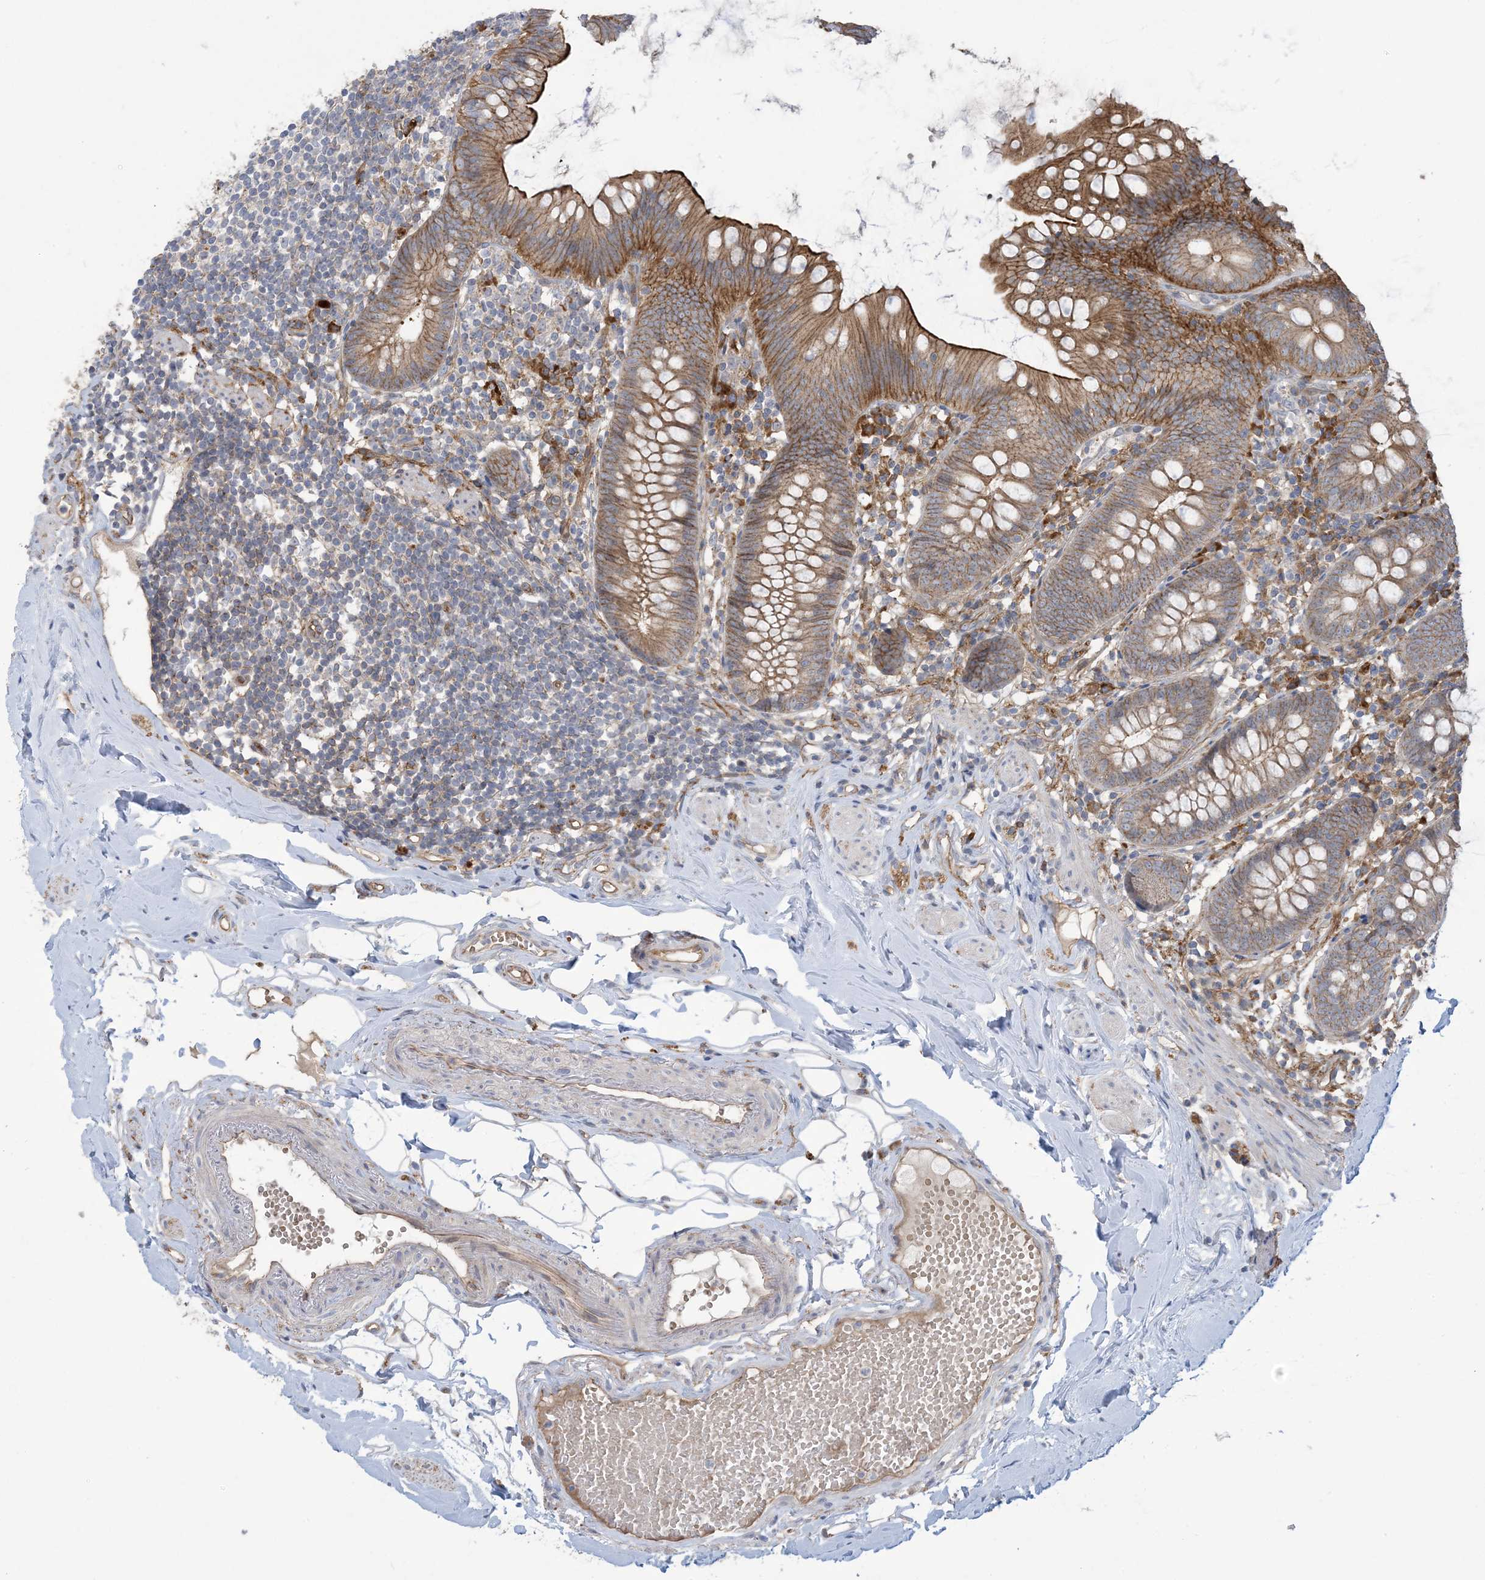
{"staining": {"intensity": "strong", "quantity": ">75%", "location": "cytoplasmic/membranous"}, "tissue": "appendix", "cell_type": "Glandular cells", "image_type": "normal", "snomed": [{"axis": "morphology", "description": "Normal tissue, NOS"}, {"axis": "topography", "description": "Appendix"}], "caption": "An IHC image of normal tissue is shown. Protein staining in brown shows strong cytoplasmic/membranous positivity in appendix within glandular cells.", "gene": "AOC1", "patient": {"sex": "female", "age": 62}}